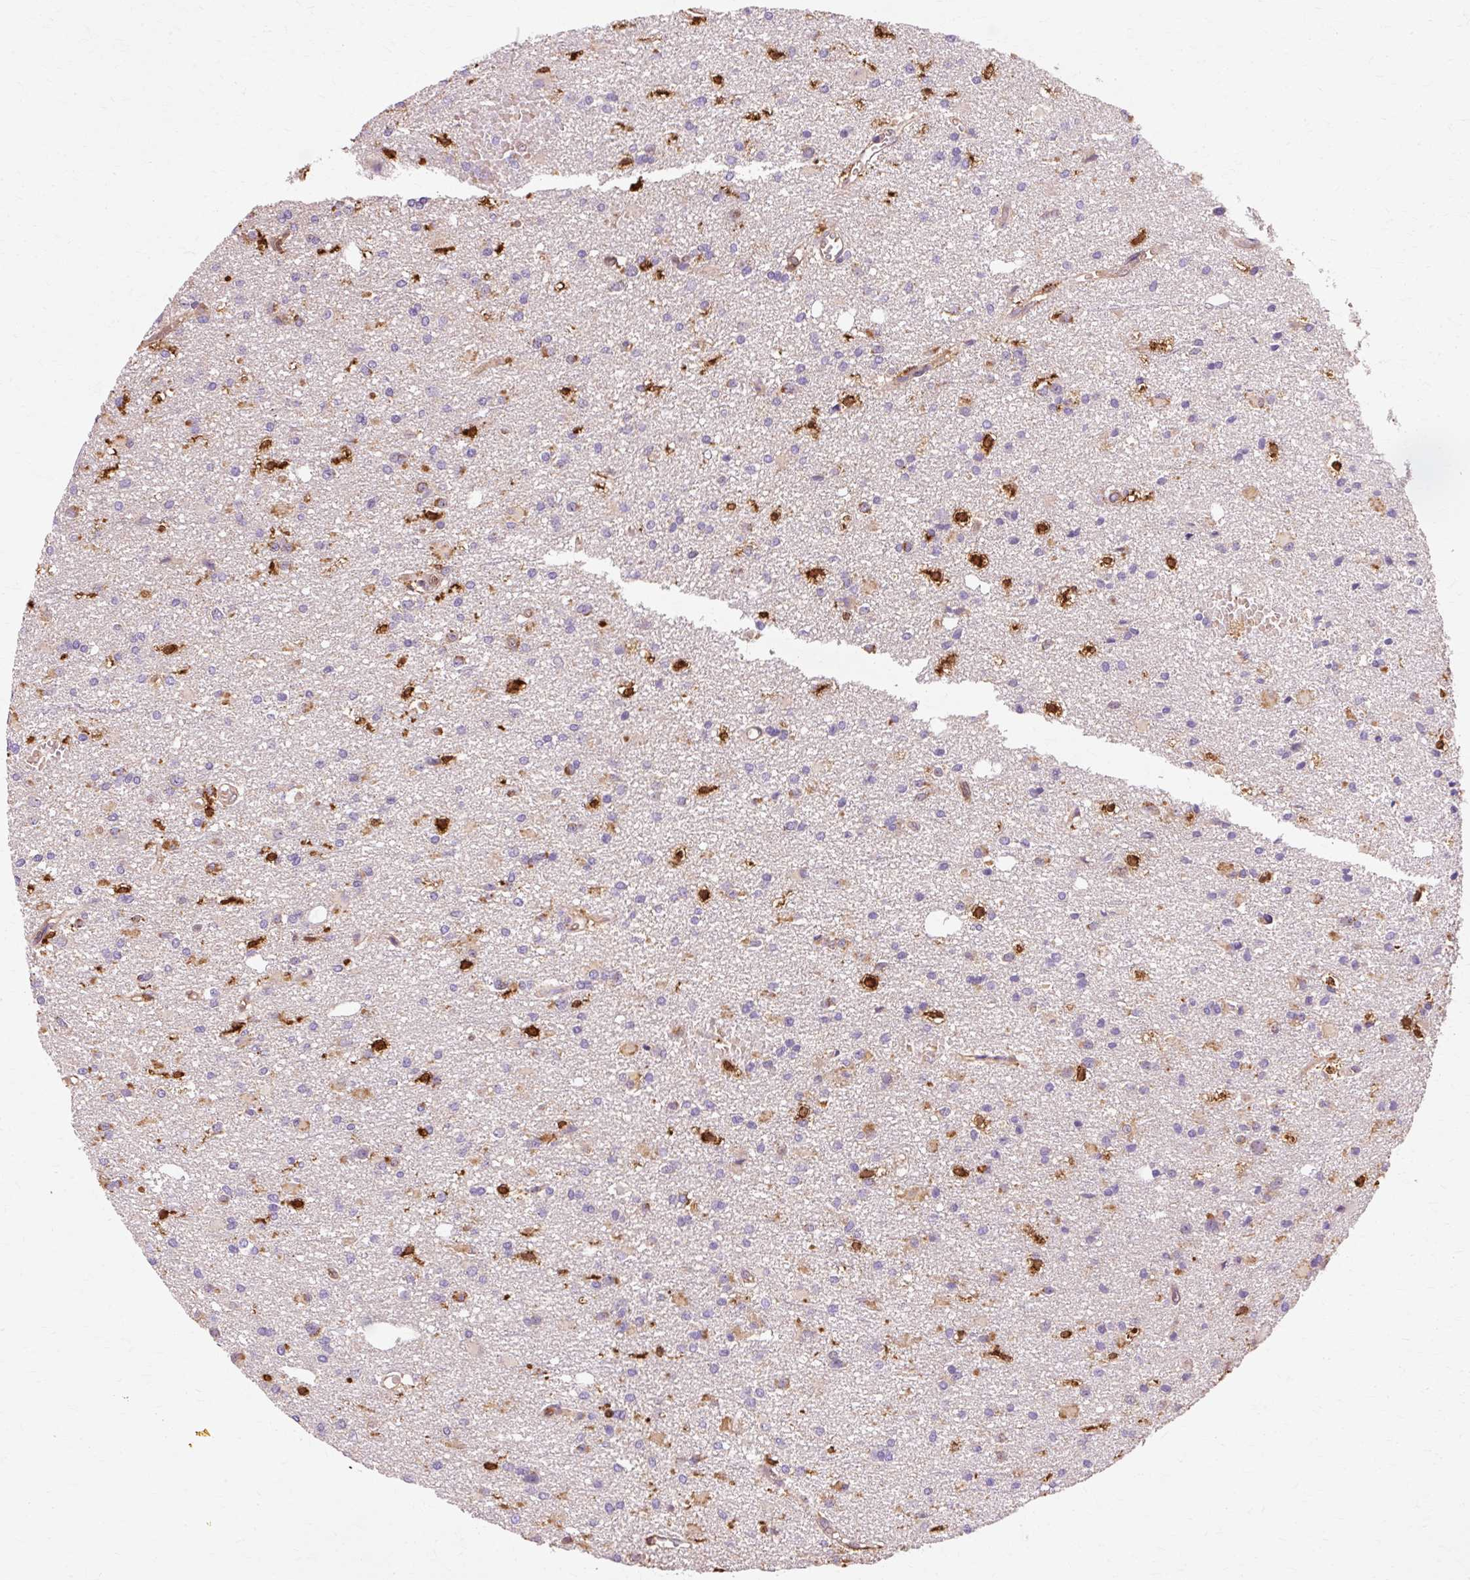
{"staining": {"intensity": "negative", "quantity": "none", "location": "none"}, "tissue": "glioma", "cell_type": "Tumor cells", "image_type": "cancer", "snomed": [{"axis": "morphology", "description": "Glioma, malignant, Low grade"}, {"axis": "topography", "description": "Brain"}], "caption": "High magnification brightfield microscopy of glioma stained with DAB (3,3'-diaminobenzidine) (brown) and counterstained with hematoxylin (blue): tumor cells show no significant staining.", "gene": "GPX1", "patient": {"sex": "male", "age": 26}}